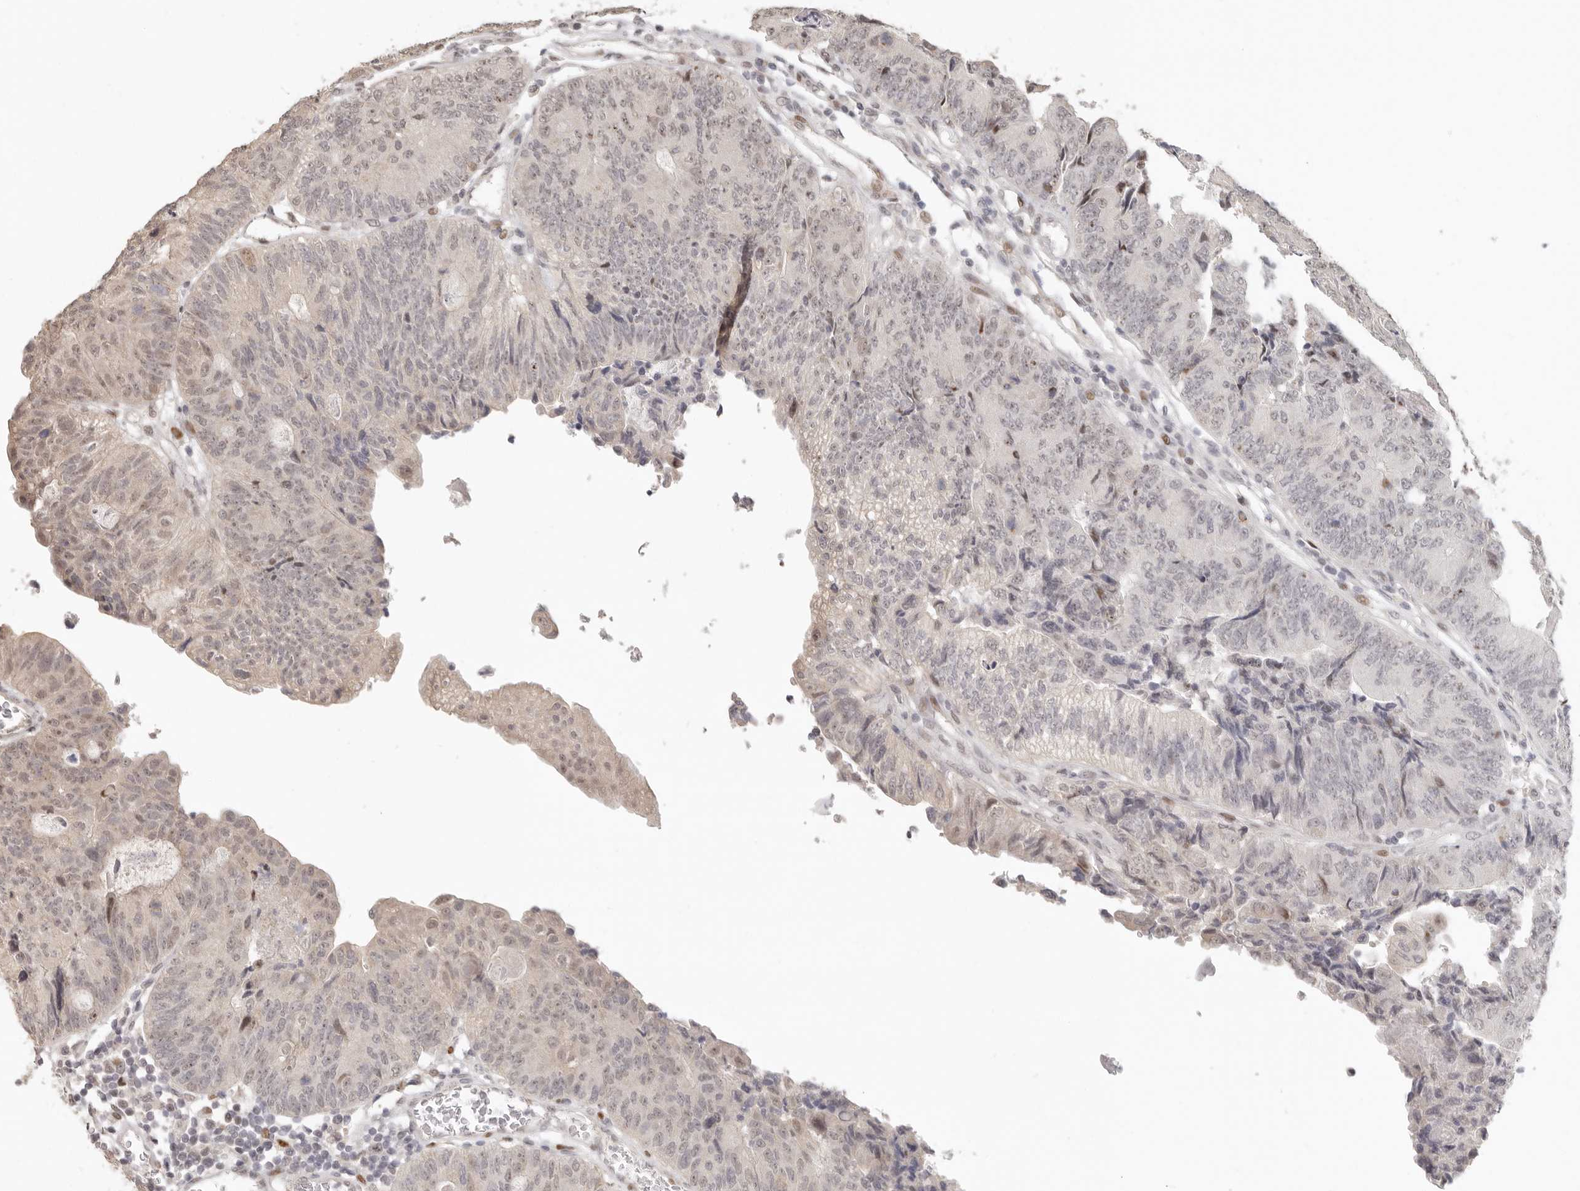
{"staining": {"intensity": "weak", "quantity": "<25%", "location": "nuclear"}, "tissue": "colorectal cancer", "cell_type": "Tumor cells", "image_type": "cancer", "snomed": [{"axis": "morphology", "description": "Adenocarcinoma, NOS"}, {"axis": "topography", "description": "Colon"}], "caption": "Immunohistochemistry of human colorectal cancer reveals no expression in tumor cells.", "gene": "GPBP1L1", "patient": {"sex": "female", "age": 67}}